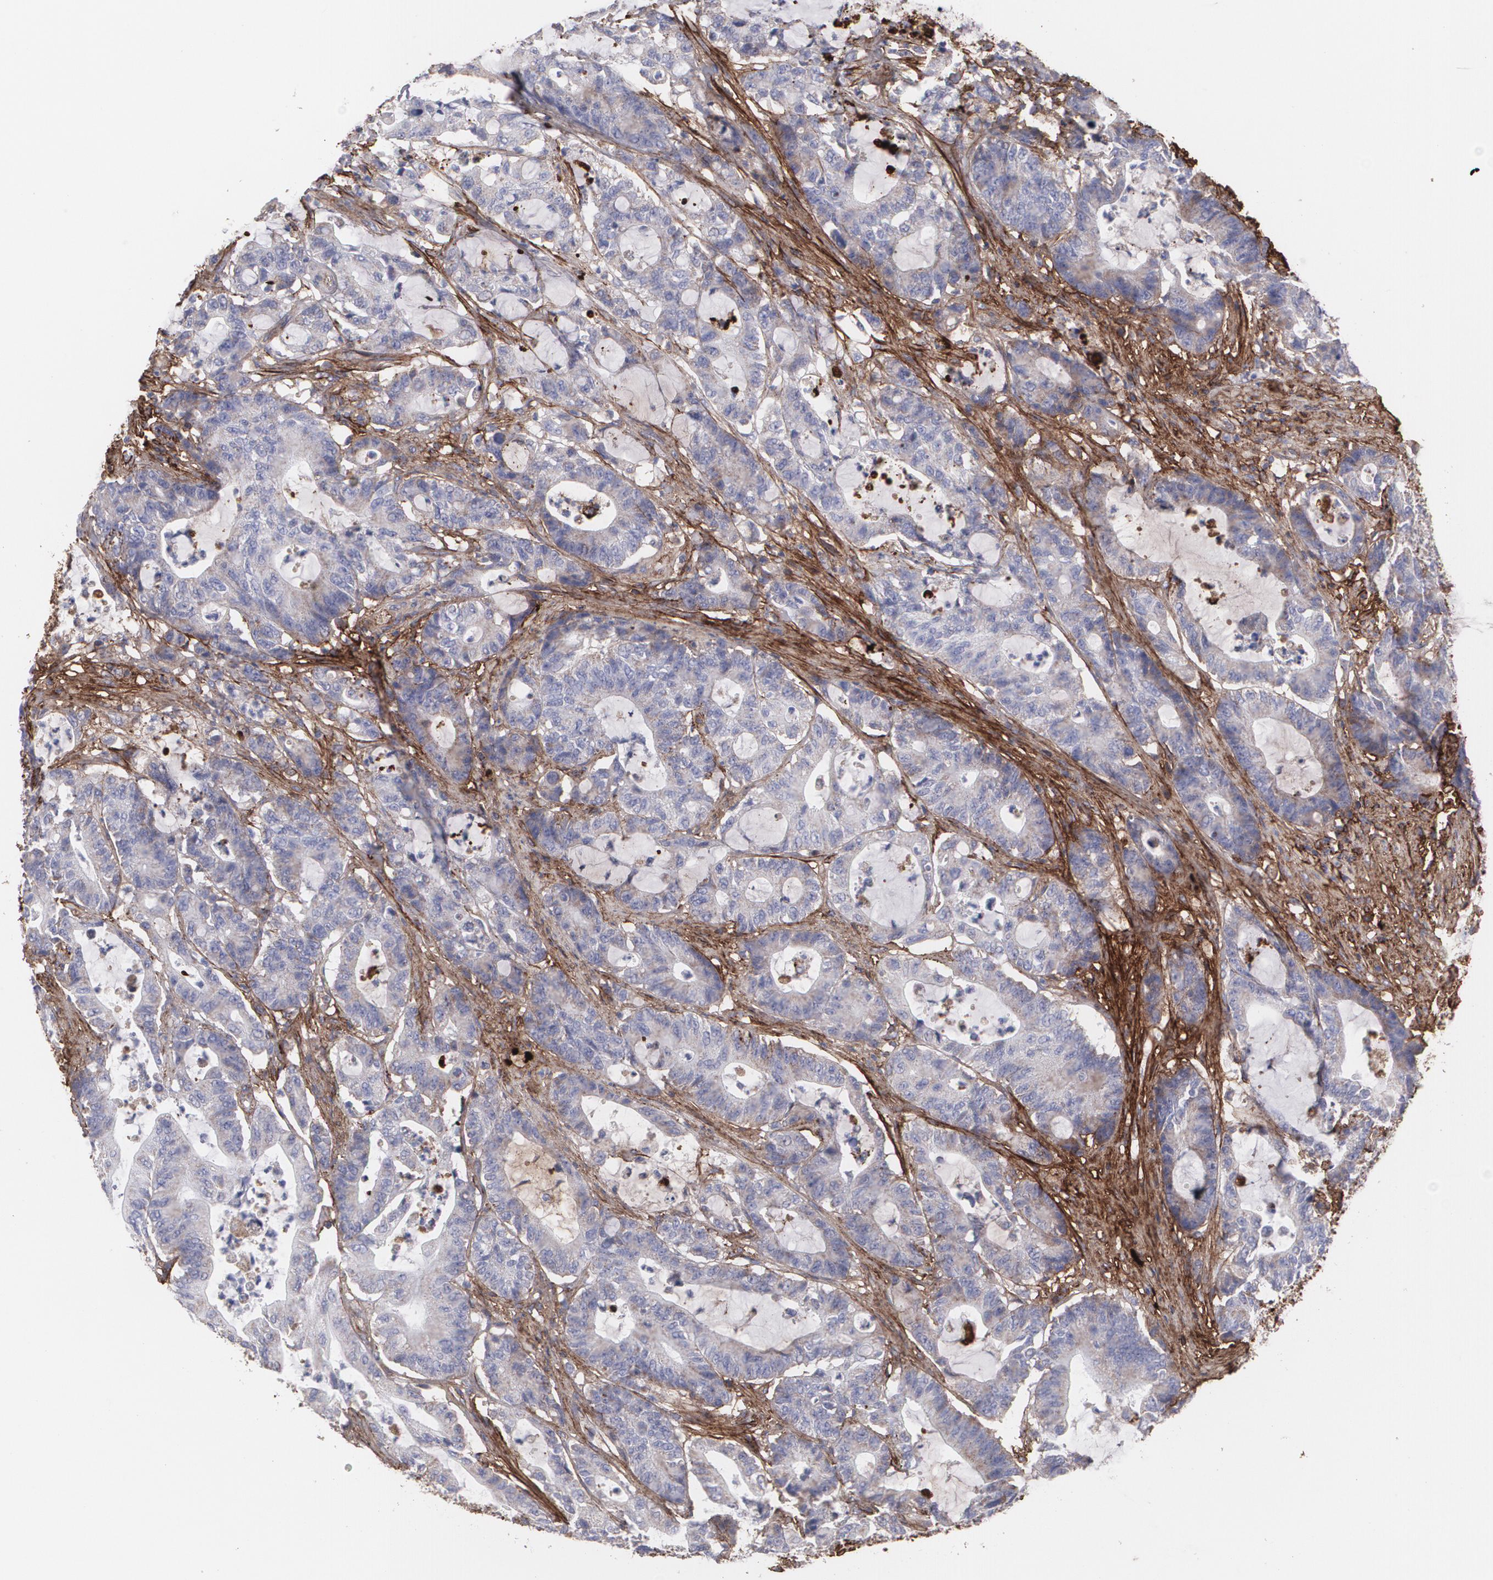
{"staining": {"intensity": "weak", "quantity": ">75%", "location": "cytoplasmic/membranous"}, "tissue": "colorectal cancer", "cell_type": "Tumor cells", "image_type": "cancer", "snomed": [{"axis": "morphology", "description": "Adenocarcinoma, NOS"}, {"axis": "topography", "description": "Colon"}], "caption": "IHC of human colorectal cancer reveals low levels of weak cytoplasmic/membranous staining in approximately >75% of tumor cells. (brown staining indicates protein expression, while blue staining denotes nuclei).", "gene": "FBLN1", "patient": {"sex": "female", "age": 84}}